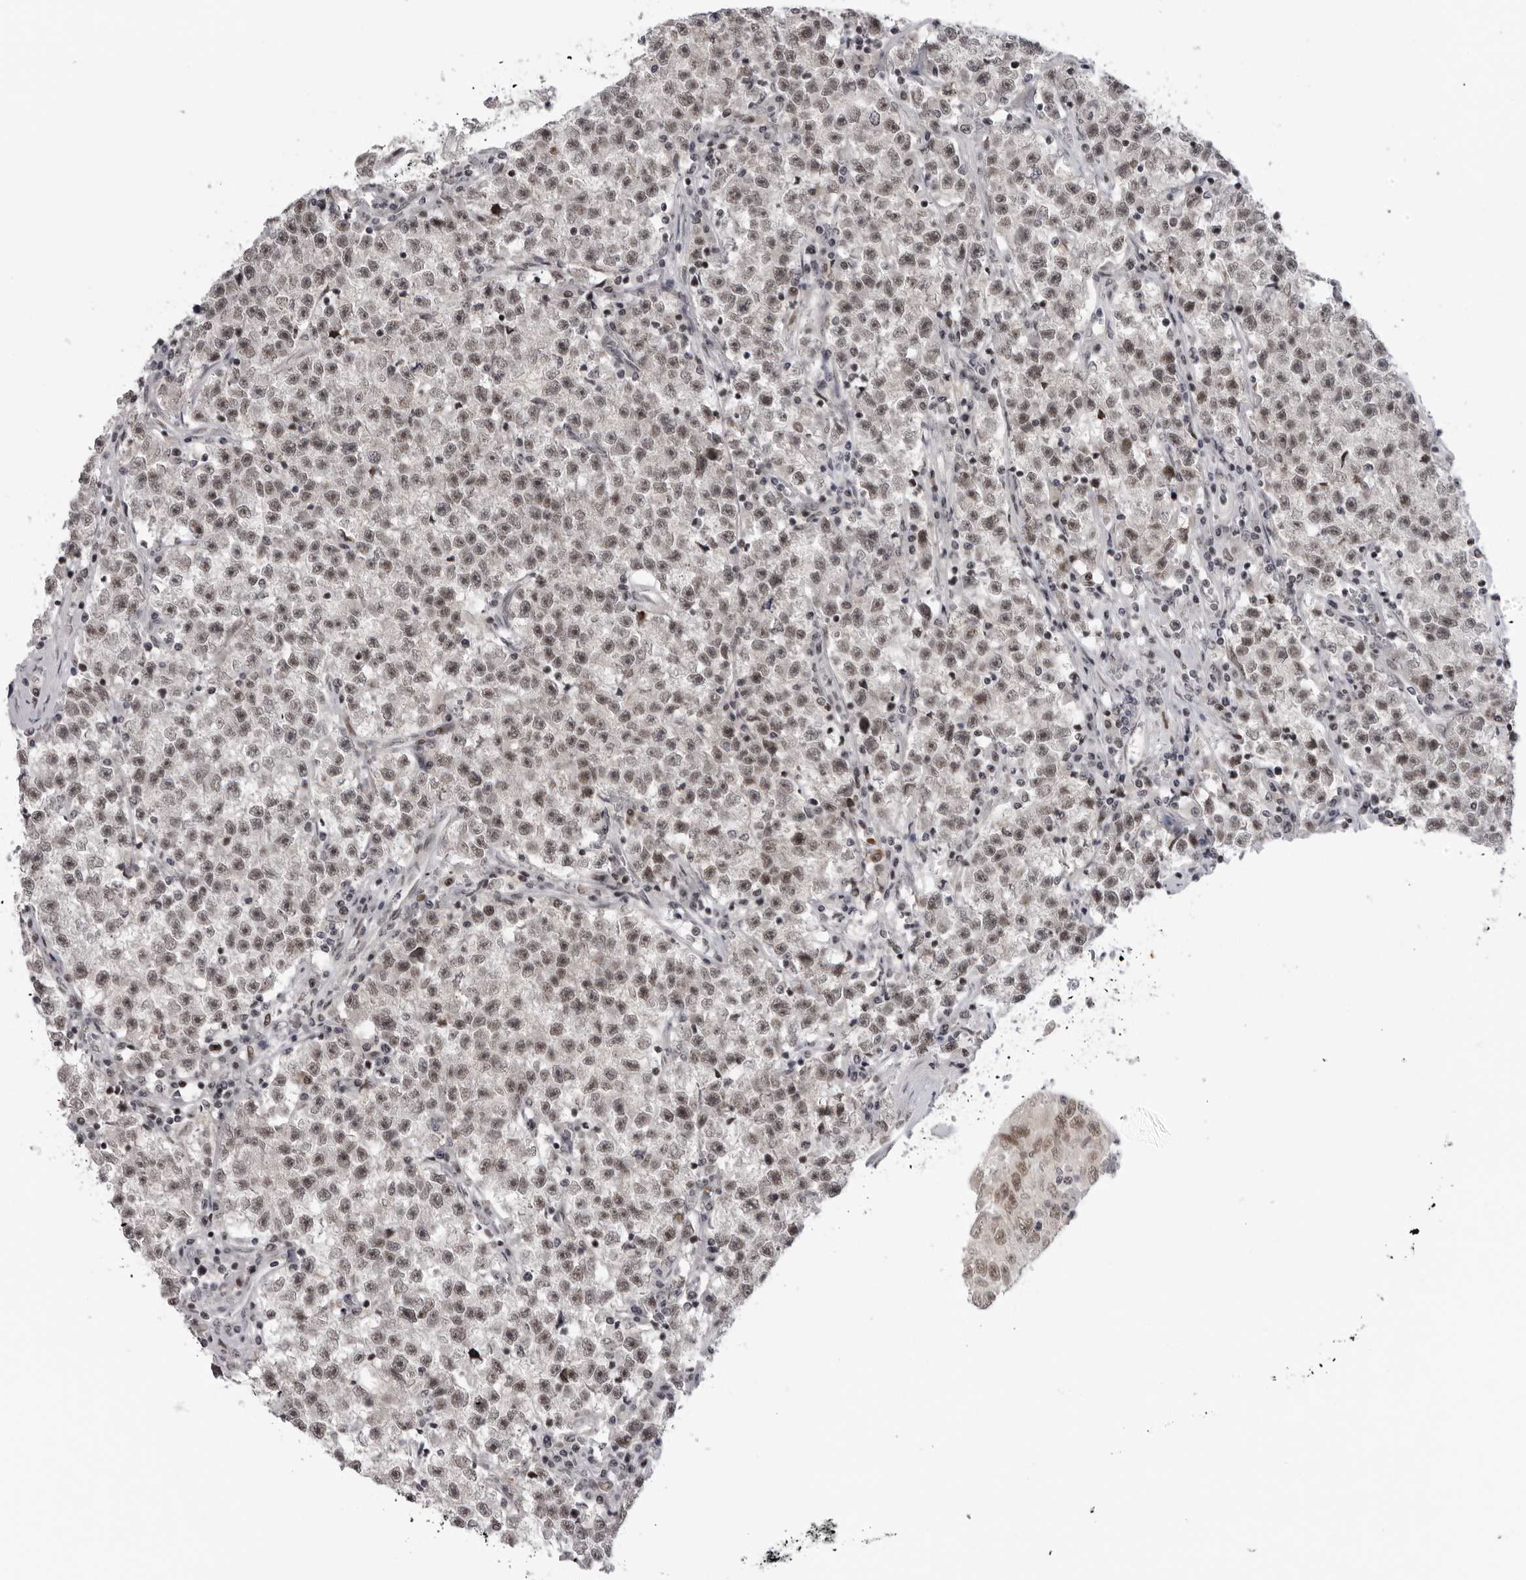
{"staining": {"intensity": "moderate", "quantity": ">75%", "location": "nuclear"}, "tissue": "testis cancer", "cell_type": "Tumor cells", "image_type": "cancer", "snomed": [{"axis": "morphology", "description": "Seminoma, NOS"}, {"axis": "topography", "description": "Testis"}], "caption": "Tumor cells display medium levels of moderate nuclear expression in approximately >75% of cells in seminoma (testis). The staining was performed using DAB, with brown indicating positive protein expression. Nuclei are stained blue with hematoxylin.", "gene": "ALPK2", "patient": {"sex": "male", "age": 22}}